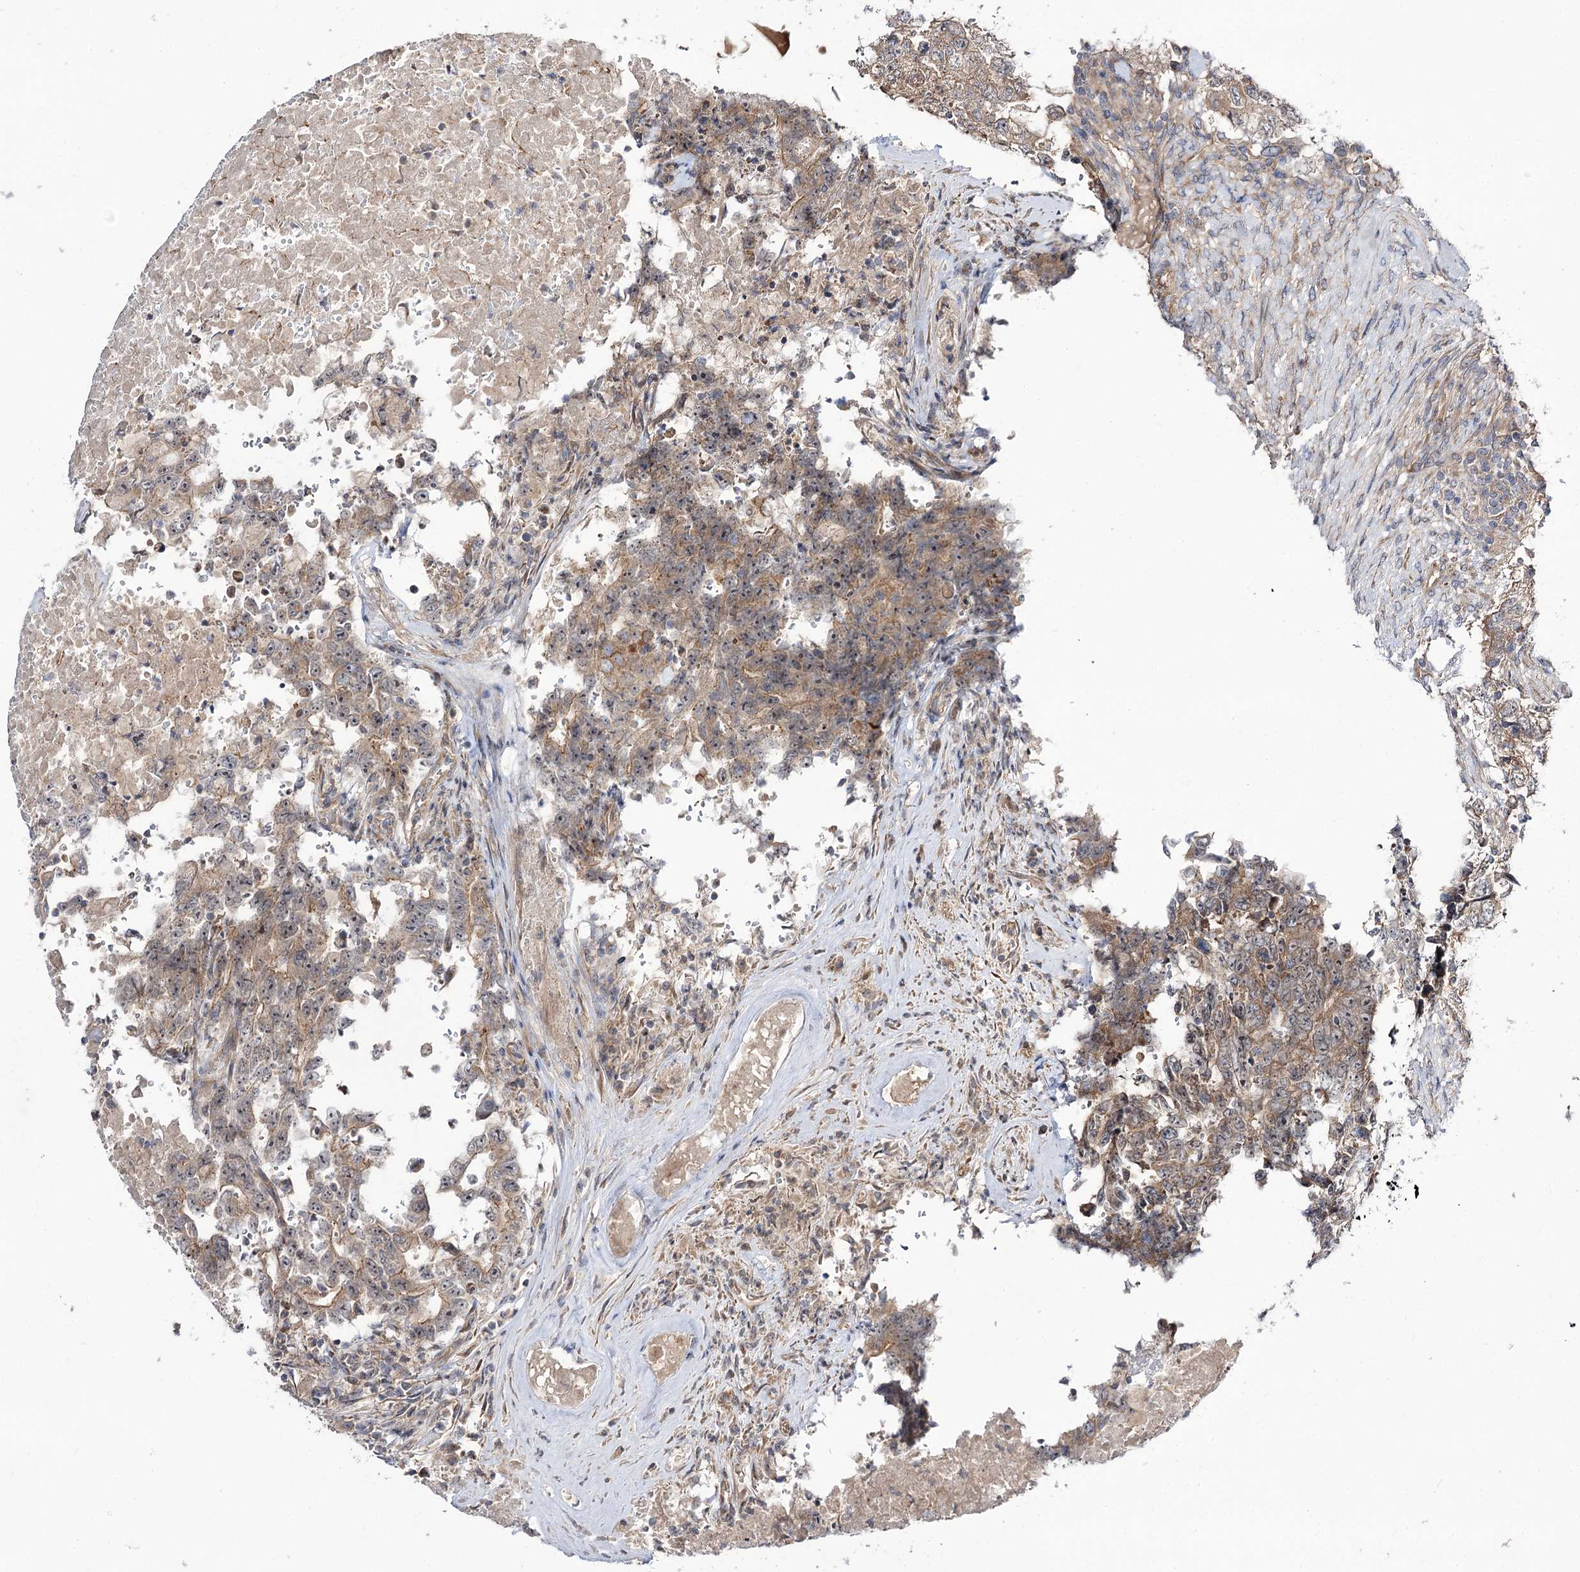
{"staining": {"intensity": "moderate", "quantity": ">75%", "location": "cytoplasmic/membranous"}, "tissue": "testis cancer", "cell_type": "Tumor cells", "image_type": "cancer", "snomed": [{"axis": "morphology", "description": "Carcinoma, Embryonal, NOS"}, {"axis": "topography", "description": "Testis"}], "caption": "Moderate cytoplasmic/membranous expression is identified in approximately >75% of tumor cells in testis embryonal carcinoma.", "gene": "C11orf80", "patient": {"sex": "male", "age": 26}}